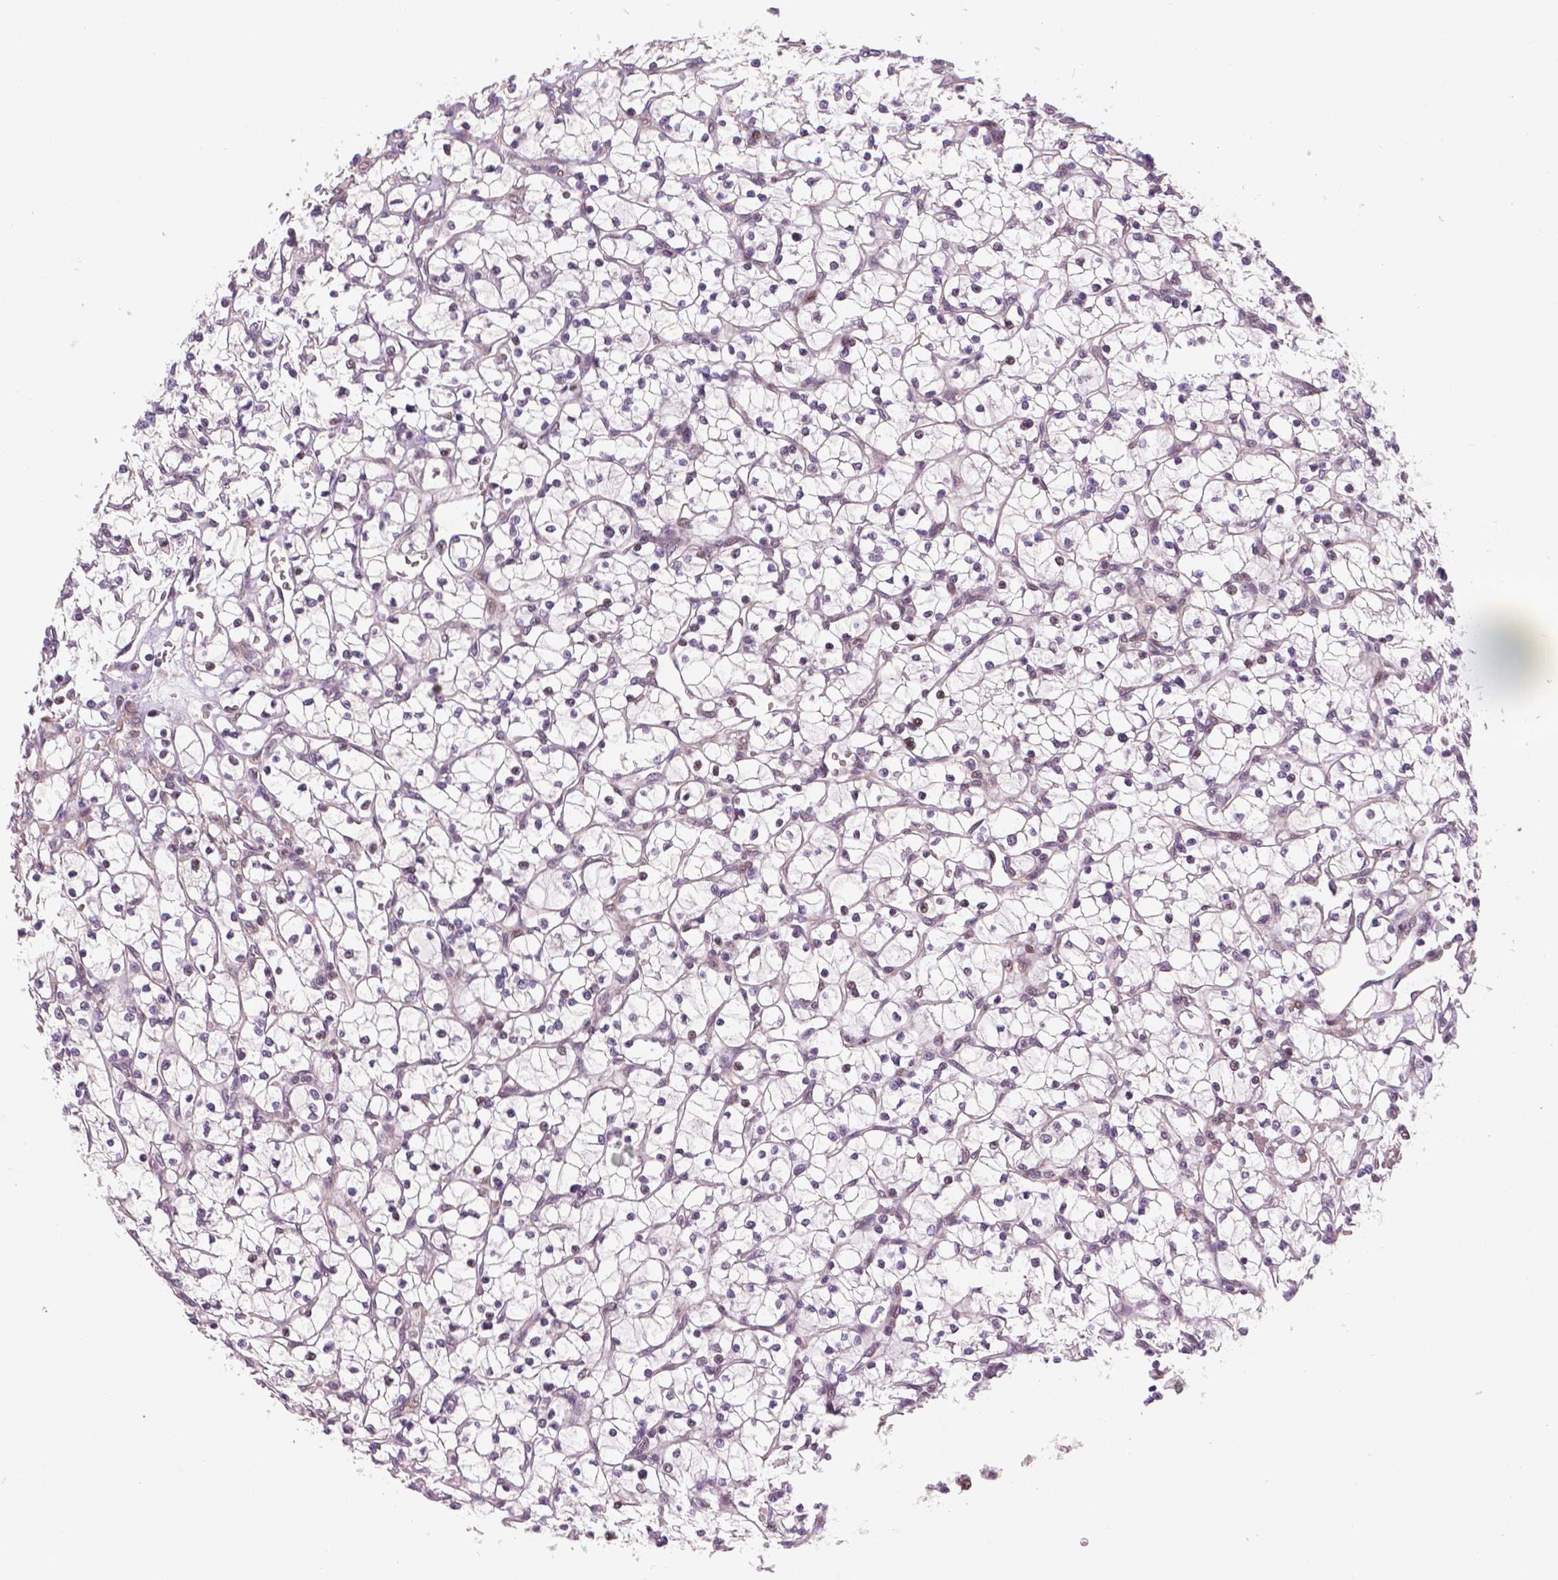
{"staining": {"intensity": "negative", "quantity": "none", "location": "none"}, "tissue": "renal cancer", "cell_type": "Tumor cells", "image_type": "cancer", "snomed": [{"axis": "morphology", "description": "Adenocarcinoma, NOS"}, {"axis": "topography", "description": "Kidney"}], "caption": "Immunohistochemistry (IHC) image of neoplastic tissue: adenocarcinoma (renal) stained with DAB (3,3'-diaminobenzidine) shows no significant protein expression in tumor cells.", "gene": "STAT3", "patient": {"sex": "female", "age": 64}}